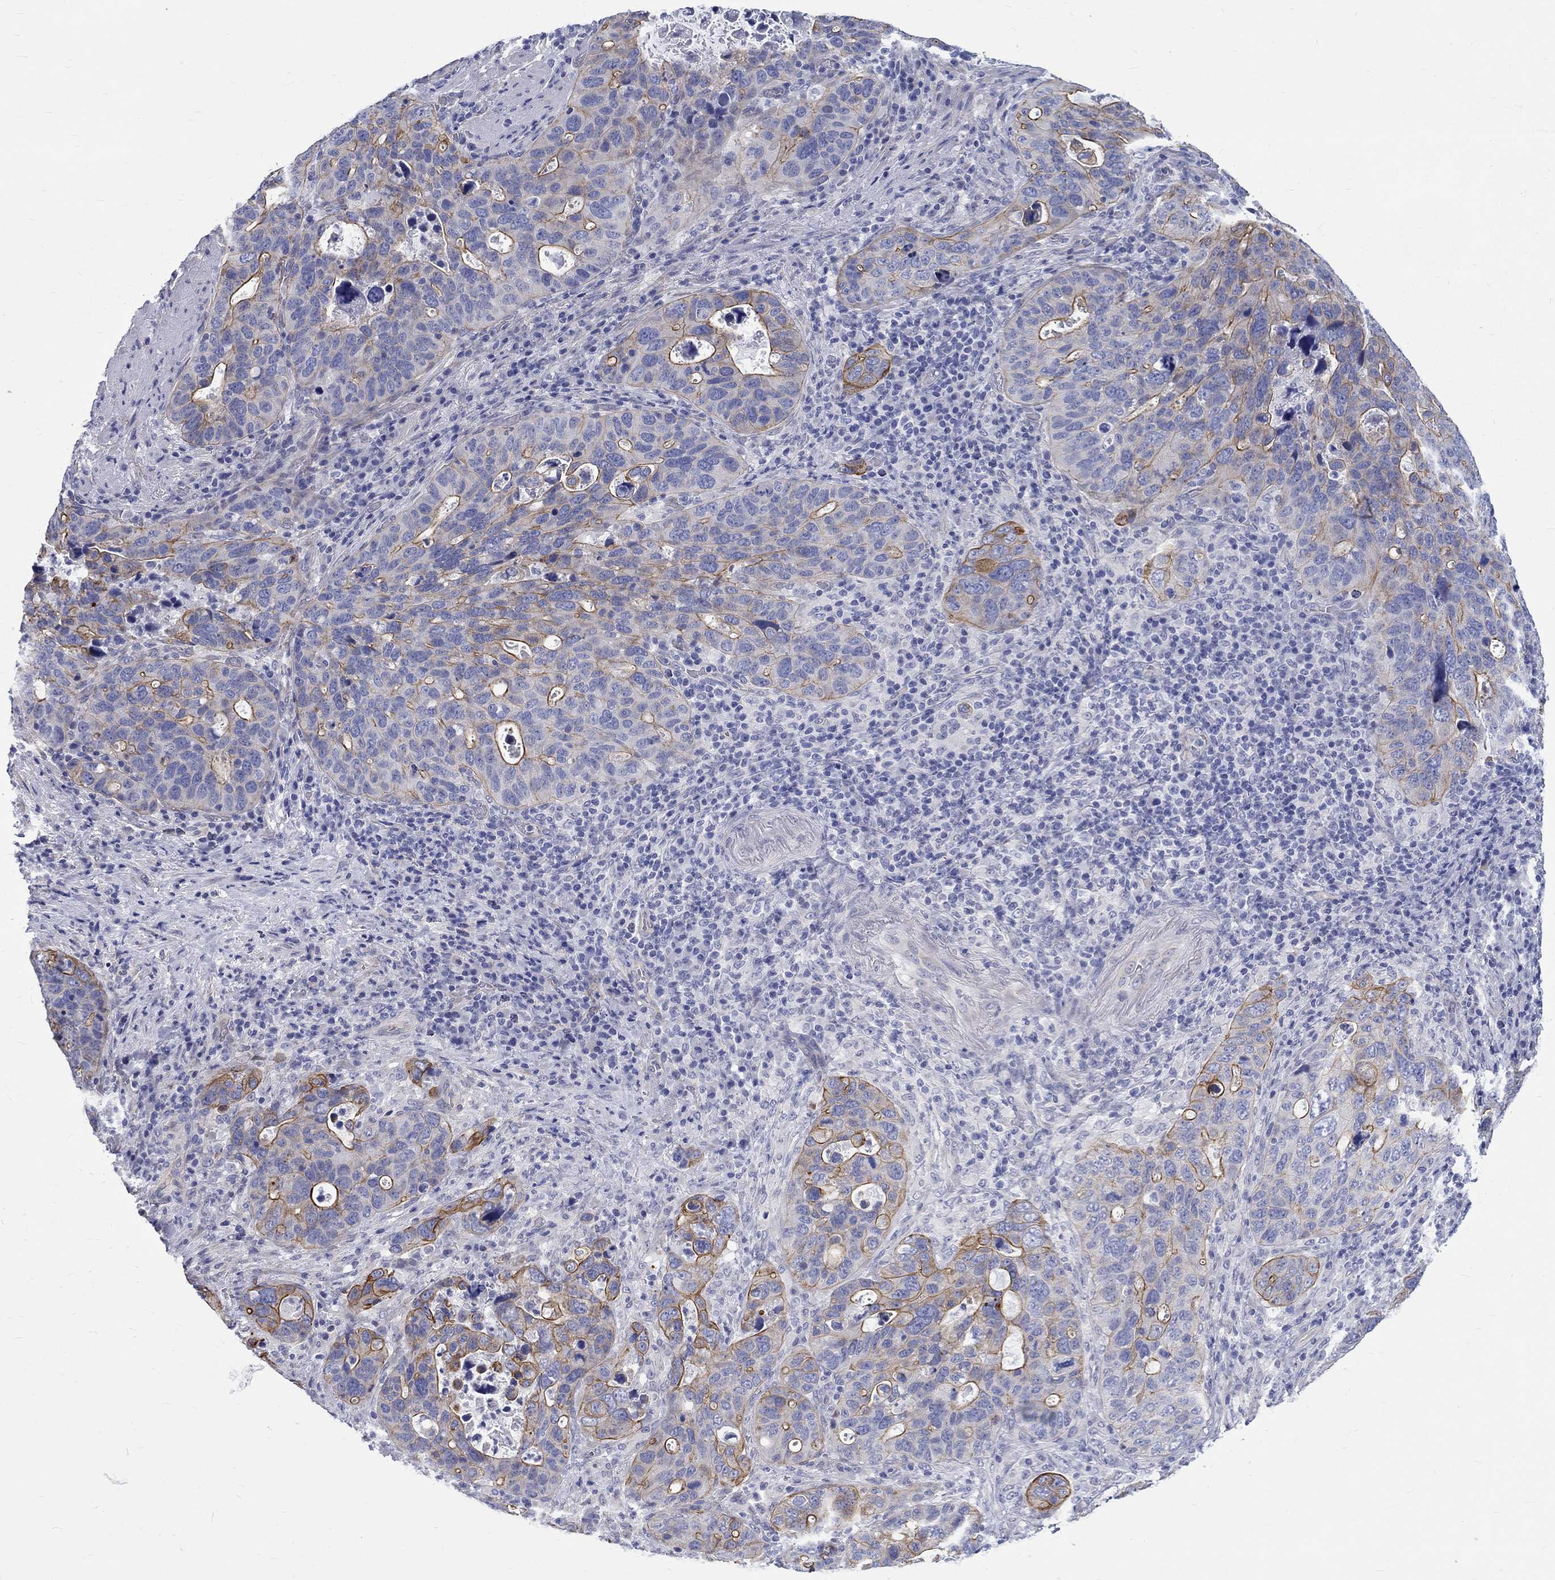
{"staining": {"intensity": "strong", "quantity": "25%-75%", "location": "cytoplasmic/membranous"}, "tissue": "stomach cancer", "cell_type": "Tumor cells", "image_type": "cancer", "snomed": [{"axis": "morphology", "description": "Adenocarcinoma, NOS"}, {"axis": "topography", "description": "Stomach"}], "caption": "Tumor cells display strong cytoplasmic/membranous expression in about 25%-75% of cells in stomach adenocarcinoma. (Stains: DAB in brown, nuclei in blue, Microscopy: brightfield microscopy at high magnification).", "gene": "SH2D7", "patient": {"sex": "male", "age": 54}}